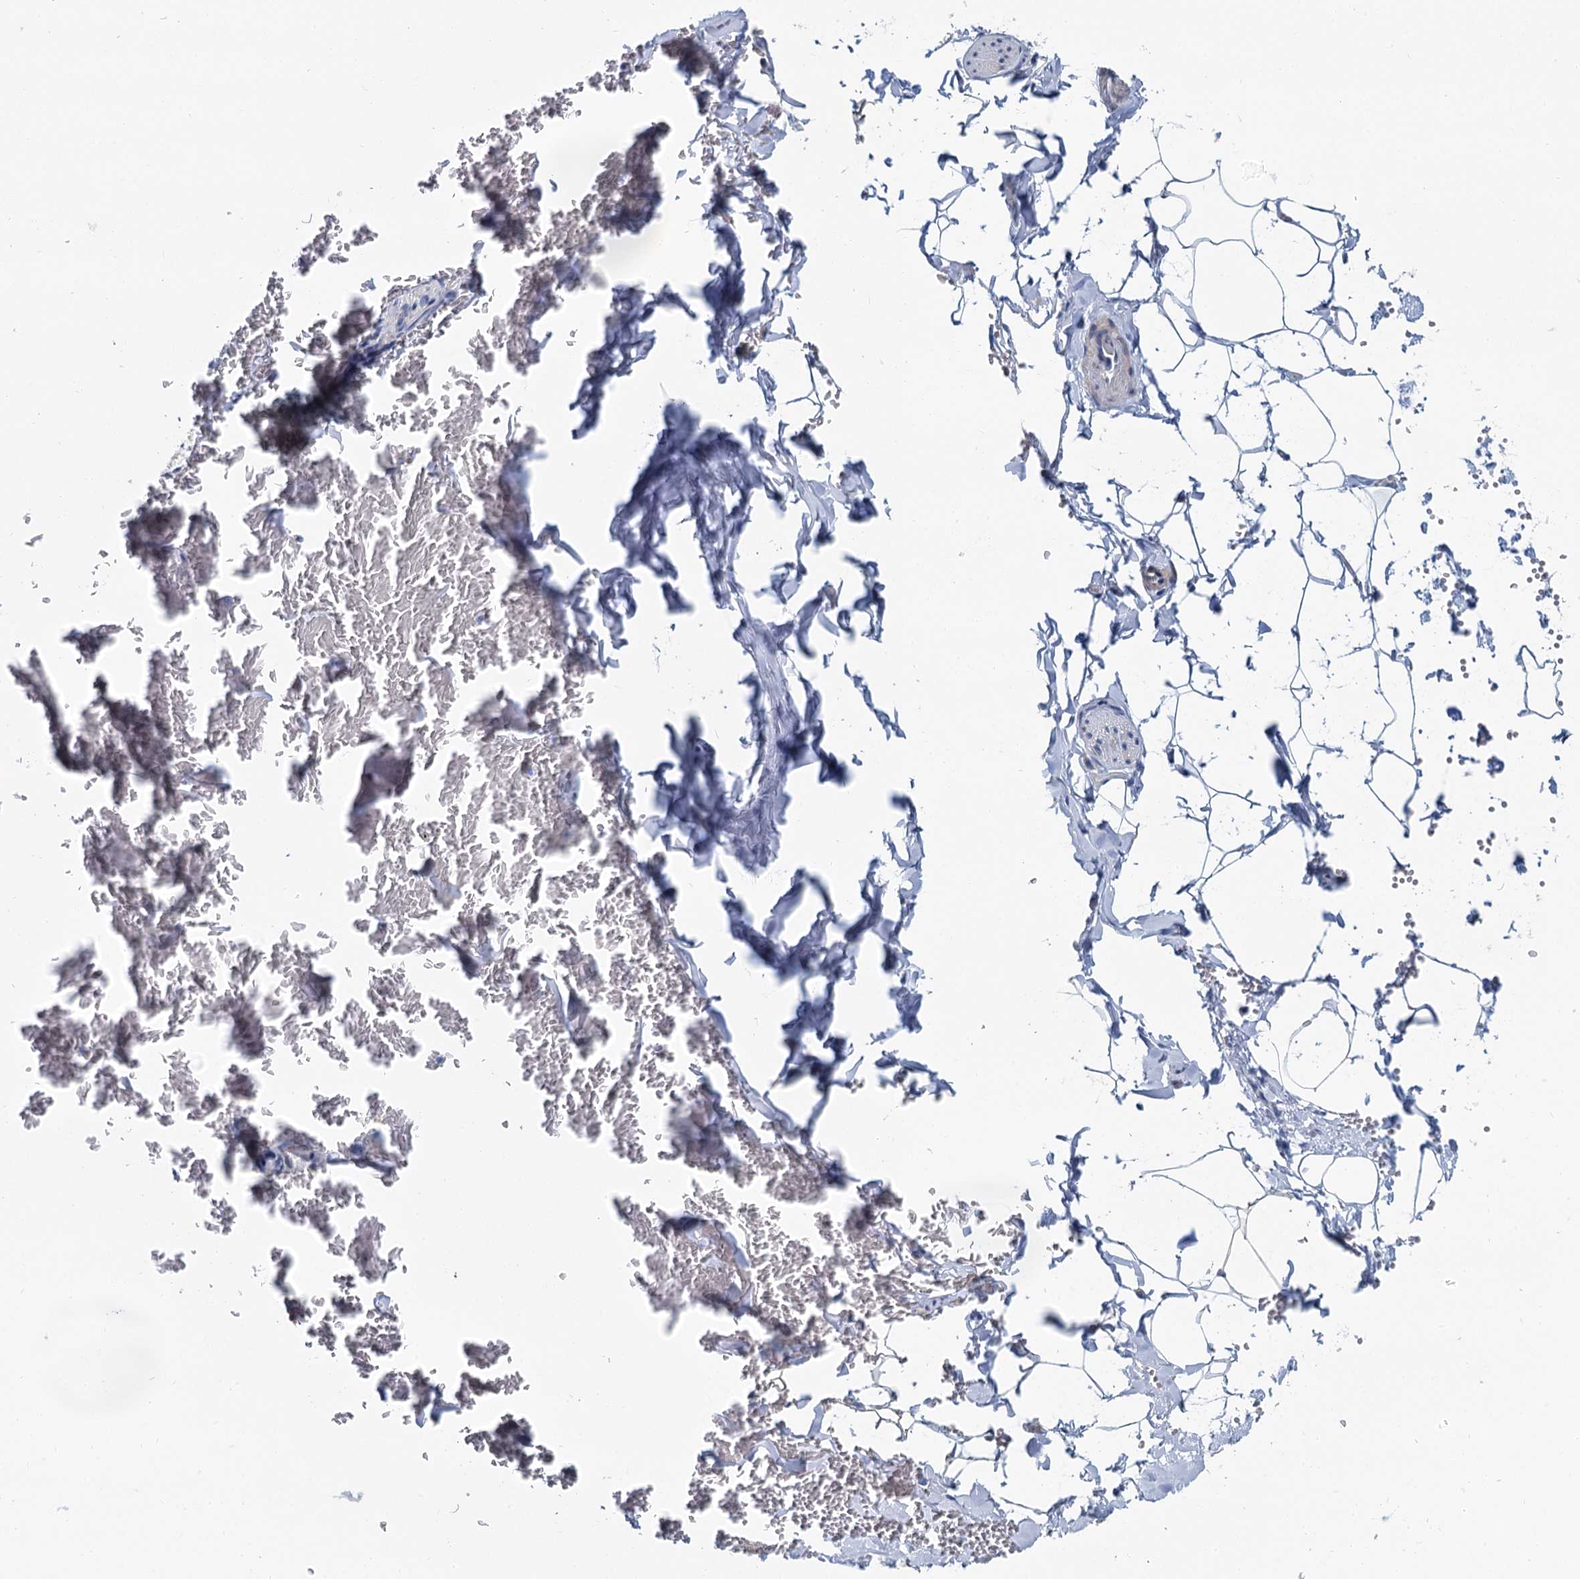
{"staining": {"intensity": "negative", "quantity": "none", "location": "none"}, "tissue": "adipose tissue", "cell_type": "Adipocytes", "image_type": "normal", "snomed": [{"axis": "morphology", "description": "Normal tissue, NOS"}, {"axis": "topography", "description": "Gallbladder"}, {"axis": "topography", "description": "Peripheral nerve tissue"}], "caption": "Adipose tissue was stained to show a protein in brown. There is no significant expression in adipocytes. (DAB immunohistochemistry (IHC) visualized using brightfield microscopy, high magnification).", "gene": "ACRBP", "patient": {"sex": "male", "age": 38}}